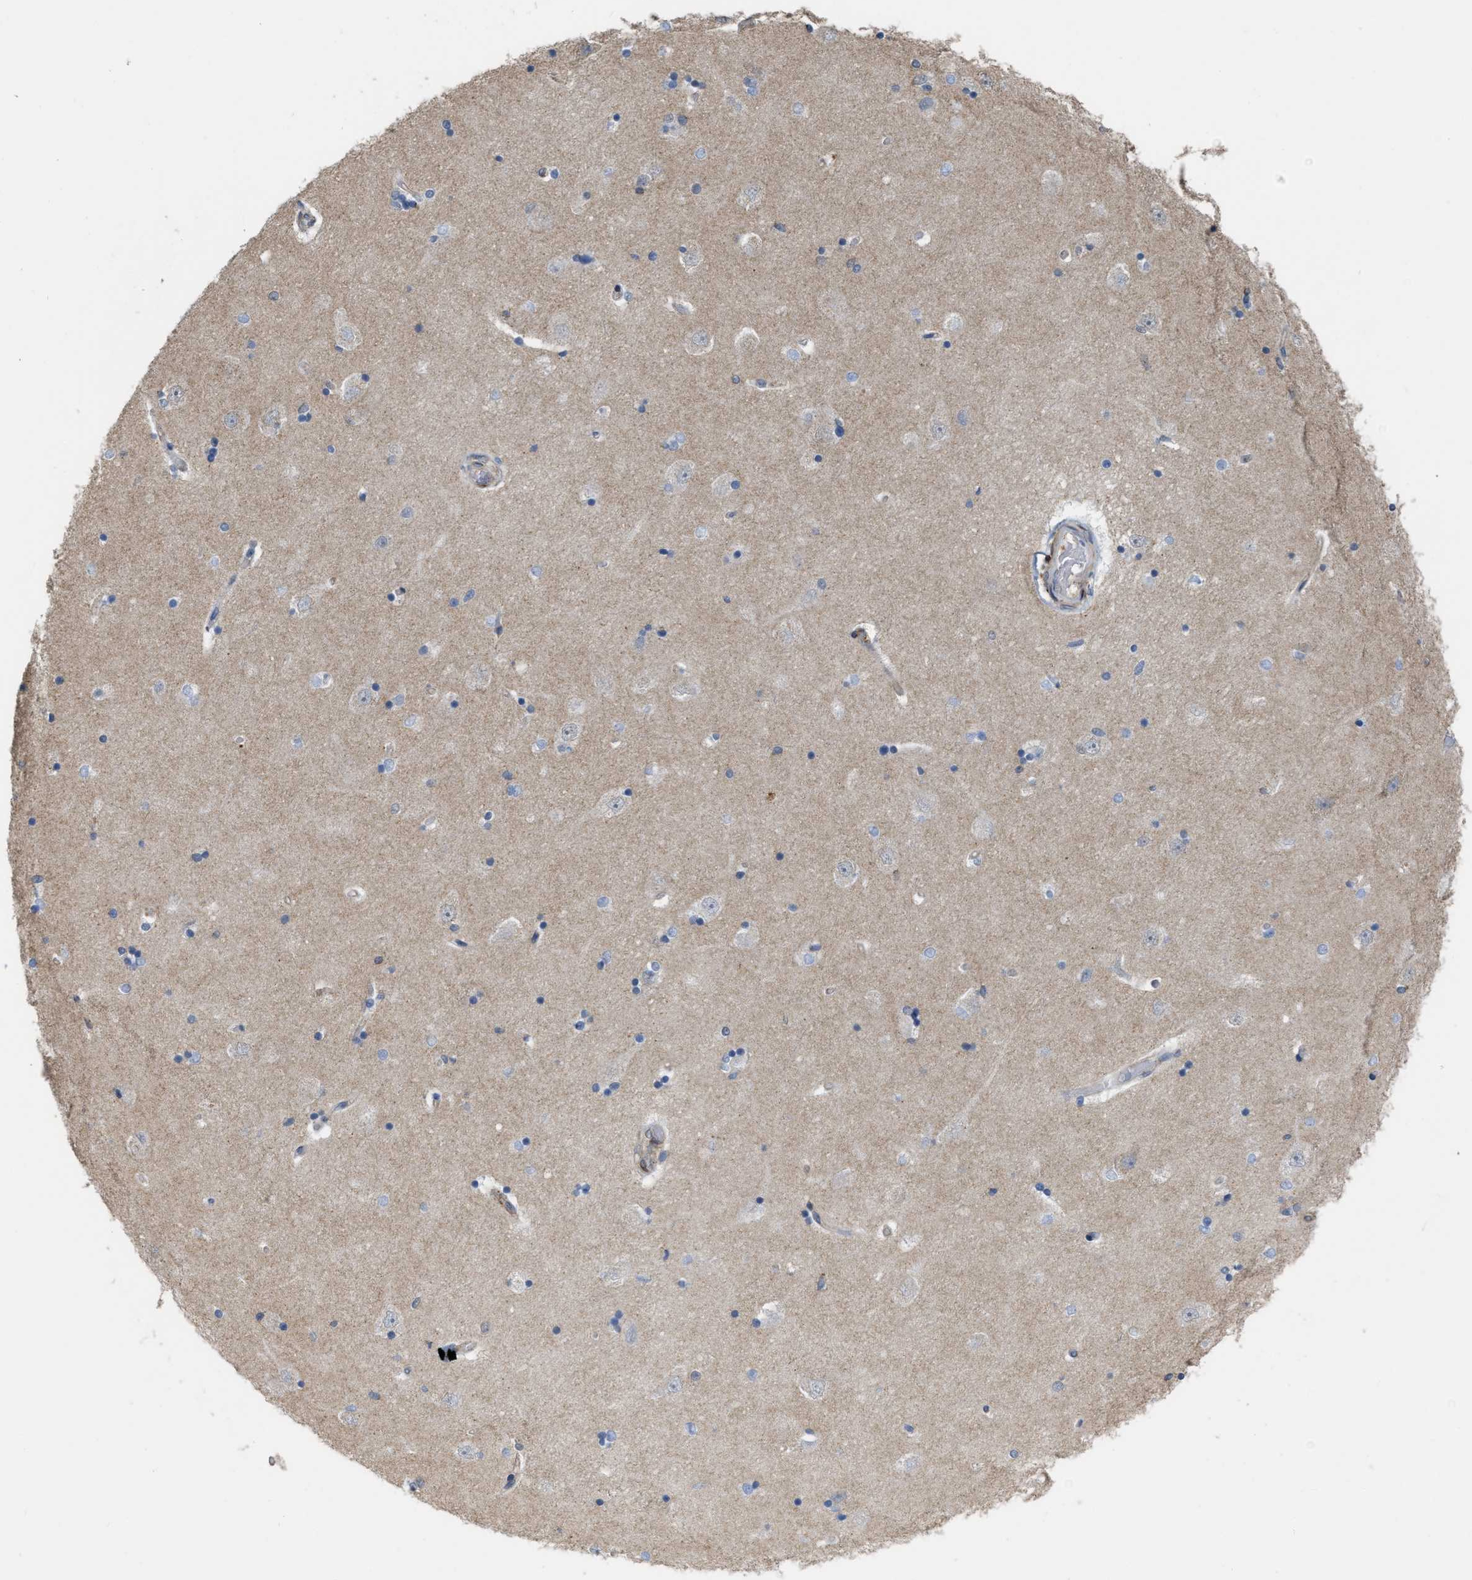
{"staining": {"intensity": "negative", "quantity": "none", "location": "none"}, "tissue": "hippocampus", "cell_type": "Glial cells", "image_type": "normal", "snomed": [{"axis": "morphology", "description": "Normal tissue, NOS"}, {"axis": "topography", "description": "Hippocampus"}], "caption": "A histopathology image of hippocampus stained for a protein shows no brown staining in glial cells. The staining was performed using DAB to visualize the protein expression in brown, while the nuclei were stained in blue with hematoxylin (Magnification: 20x).", "gene": "BAIAP2L1", "patient": {"sex": "male", "age": 45}}